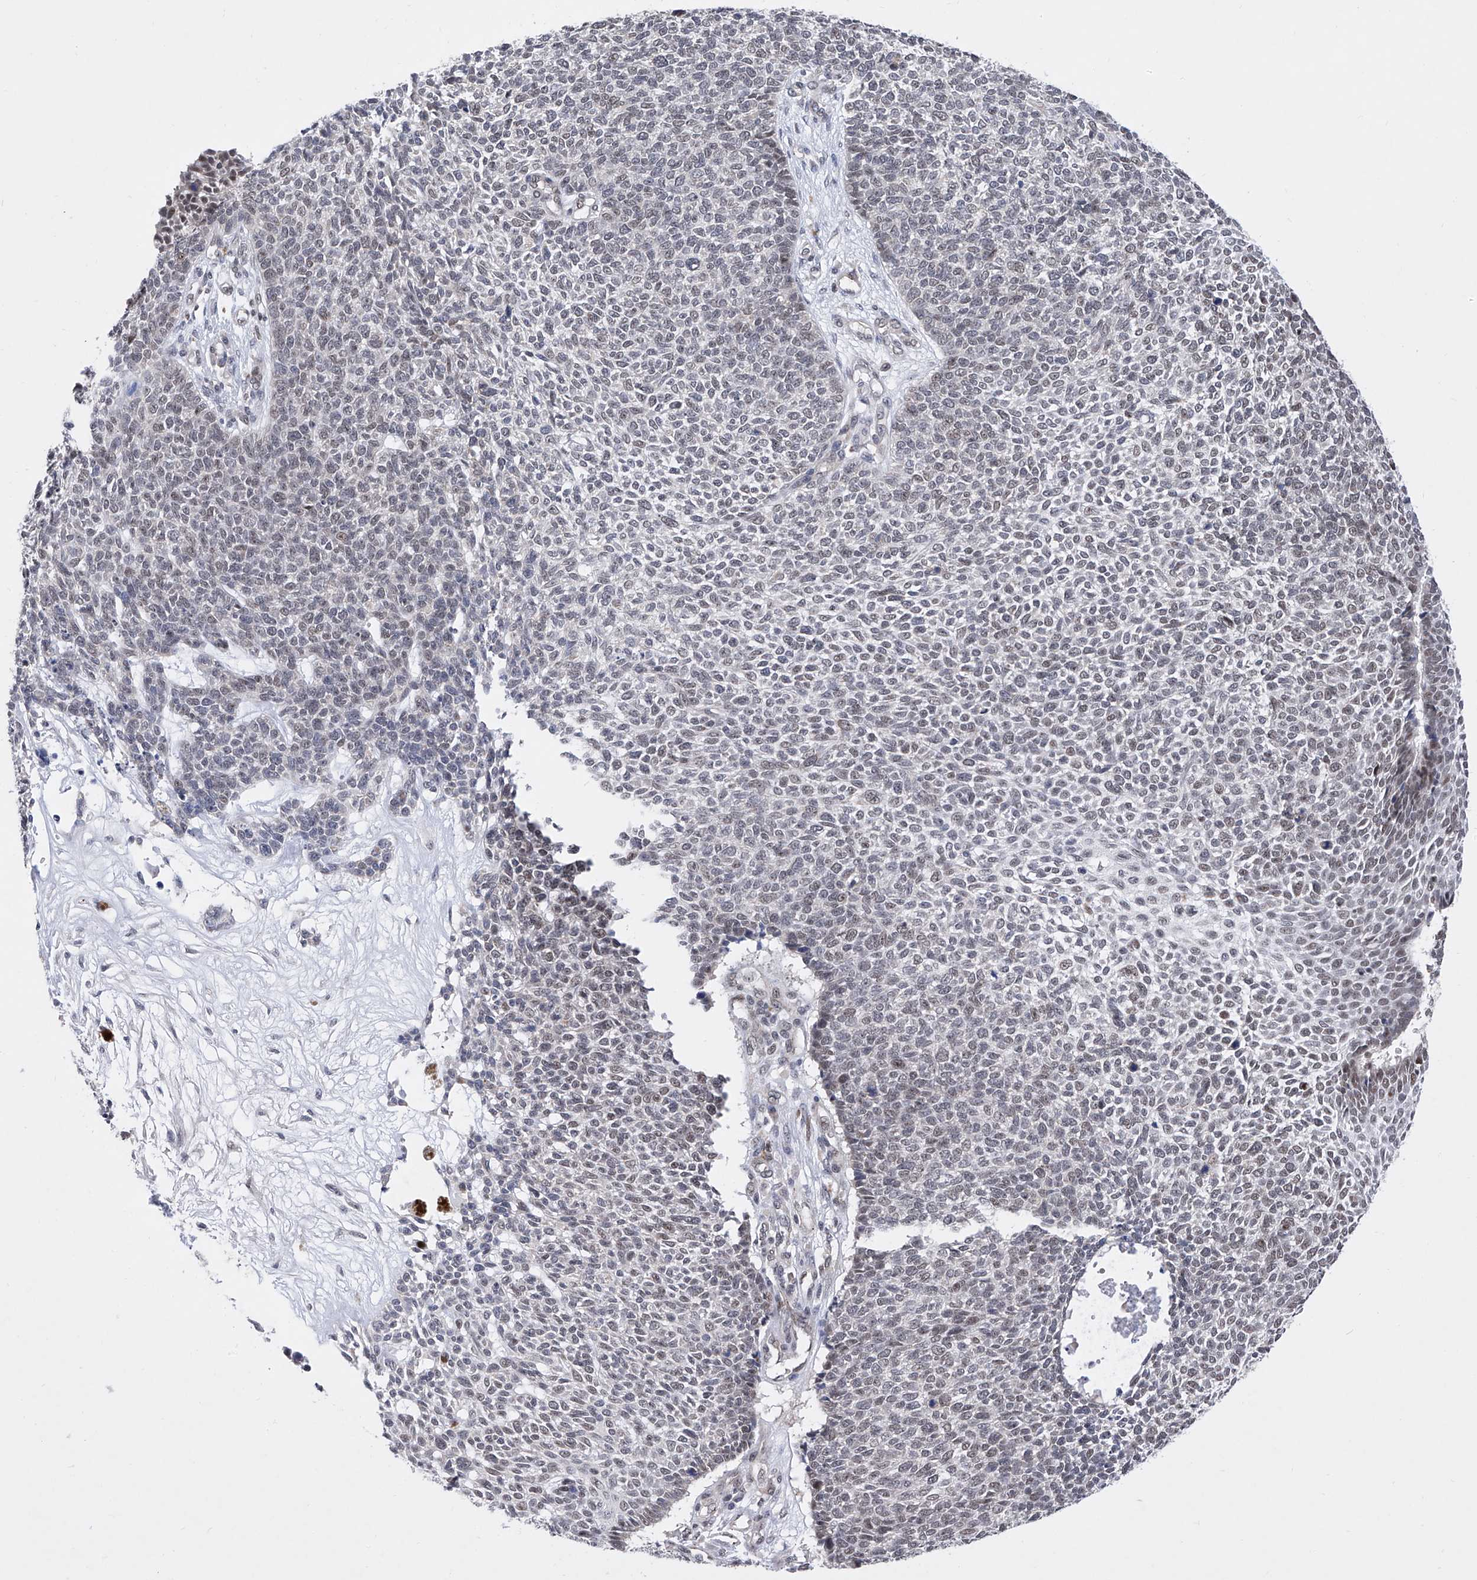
{"staining": {"intensity": "weak", "quantity": "25%-75%", "location": "nuclear"}, "tissue": "skin cancer", "cell_type": "Tumor cells", "image_type": "cancer", "snomed": [{"axis": "morphology", "description": "Basal cell carcinoma"}, {"axis": "topography", "description": "Skin"}], "caption": "A low amount of weak nuclear expression is identified in about 25%-75% of tumor cells in skin cancer (basal cell carcinoma) tissue. Using DAB (3,3'-diaminobenzidine) (brown) and hematoxylin (blue) stains, captured at high magnification using brightfield microscopy.", "gene": "RAD54L", "patient": {"sex": "female", "age": 84}}